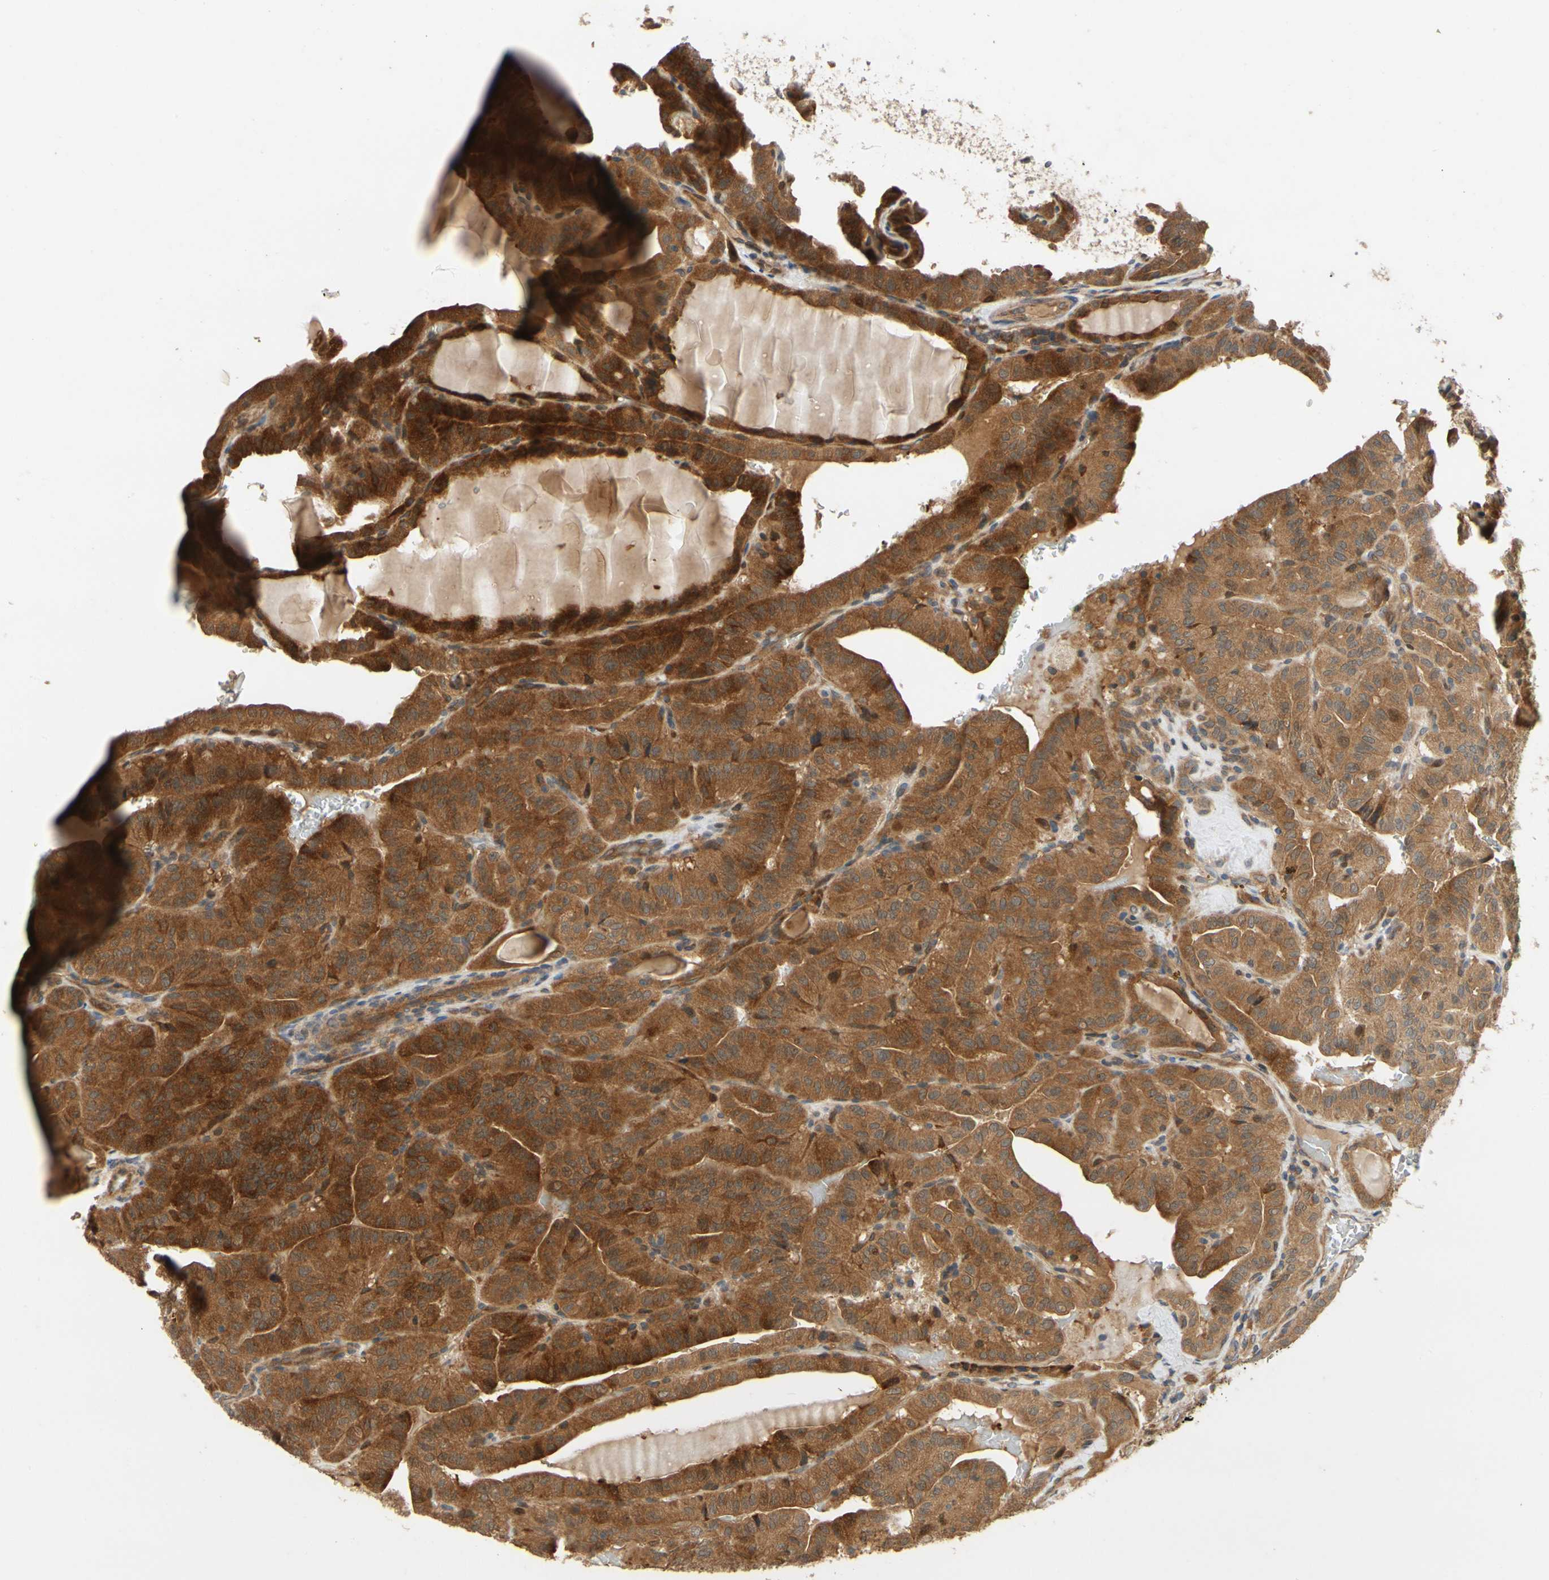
{"staining": {"intensity": "strong", "quantity": ">75%", "location": "cytoplasmic/membranous"}, "tissue": "thyroid cancer", "cell_type": "Tumor cells", "image_type": "cancer", "snomed": [{"axis": "morphology", "description": "Papillary adenocarcinoma, NOS"}, {"axis": "topography", "description": "Thyroid gland"}], "caption": "Brown immunohistochemical staining in human thyroid cancer (papillary adenocarcinoma) exhibits strong cytoplasmic/membranous positivity in approximately >75% of tumor cells.", "gene": "TDRP", "patient": {"sex": "male", "age": 77}}